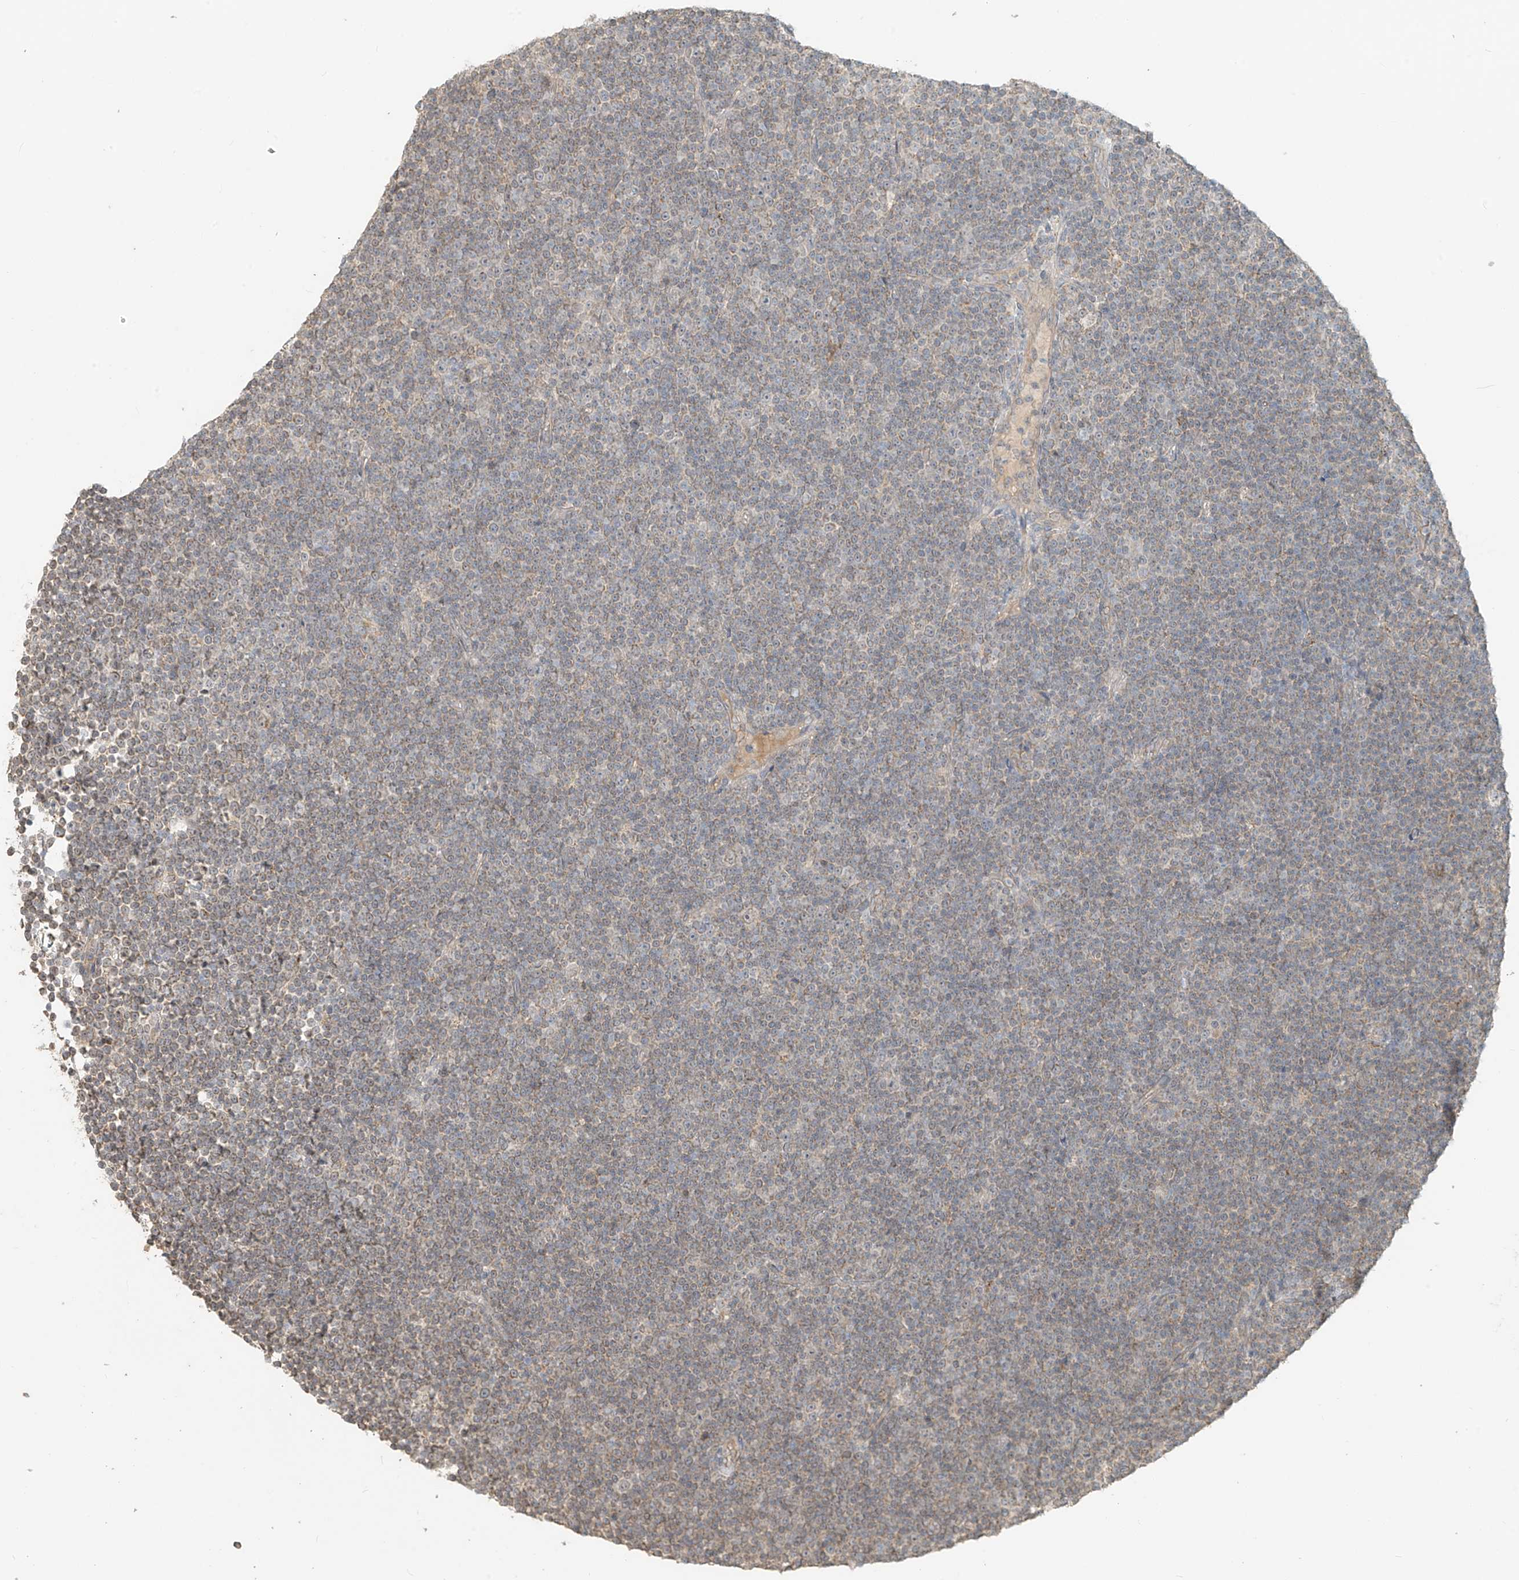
{"staining": {"intensity": "weak", "quantity": "<25%", "location": "cytoplasmic/membranous"}, "tissue": "lymphoma", "cell_type": "Tumor cells", "image_type": "cancer", "snomed": [{"axis": "morphology", "description": "Malignant lymphoma, non-Hodgkin's type, Low grade"}, {"axis": "topography", "description": "Lymph node"}], "caption": "Lymphoma was stained to show a protein in brown. There is no significant positivity in tumor cells.", "gene": "ABCD1", "patient": {"sex": "female", "age": 67}}